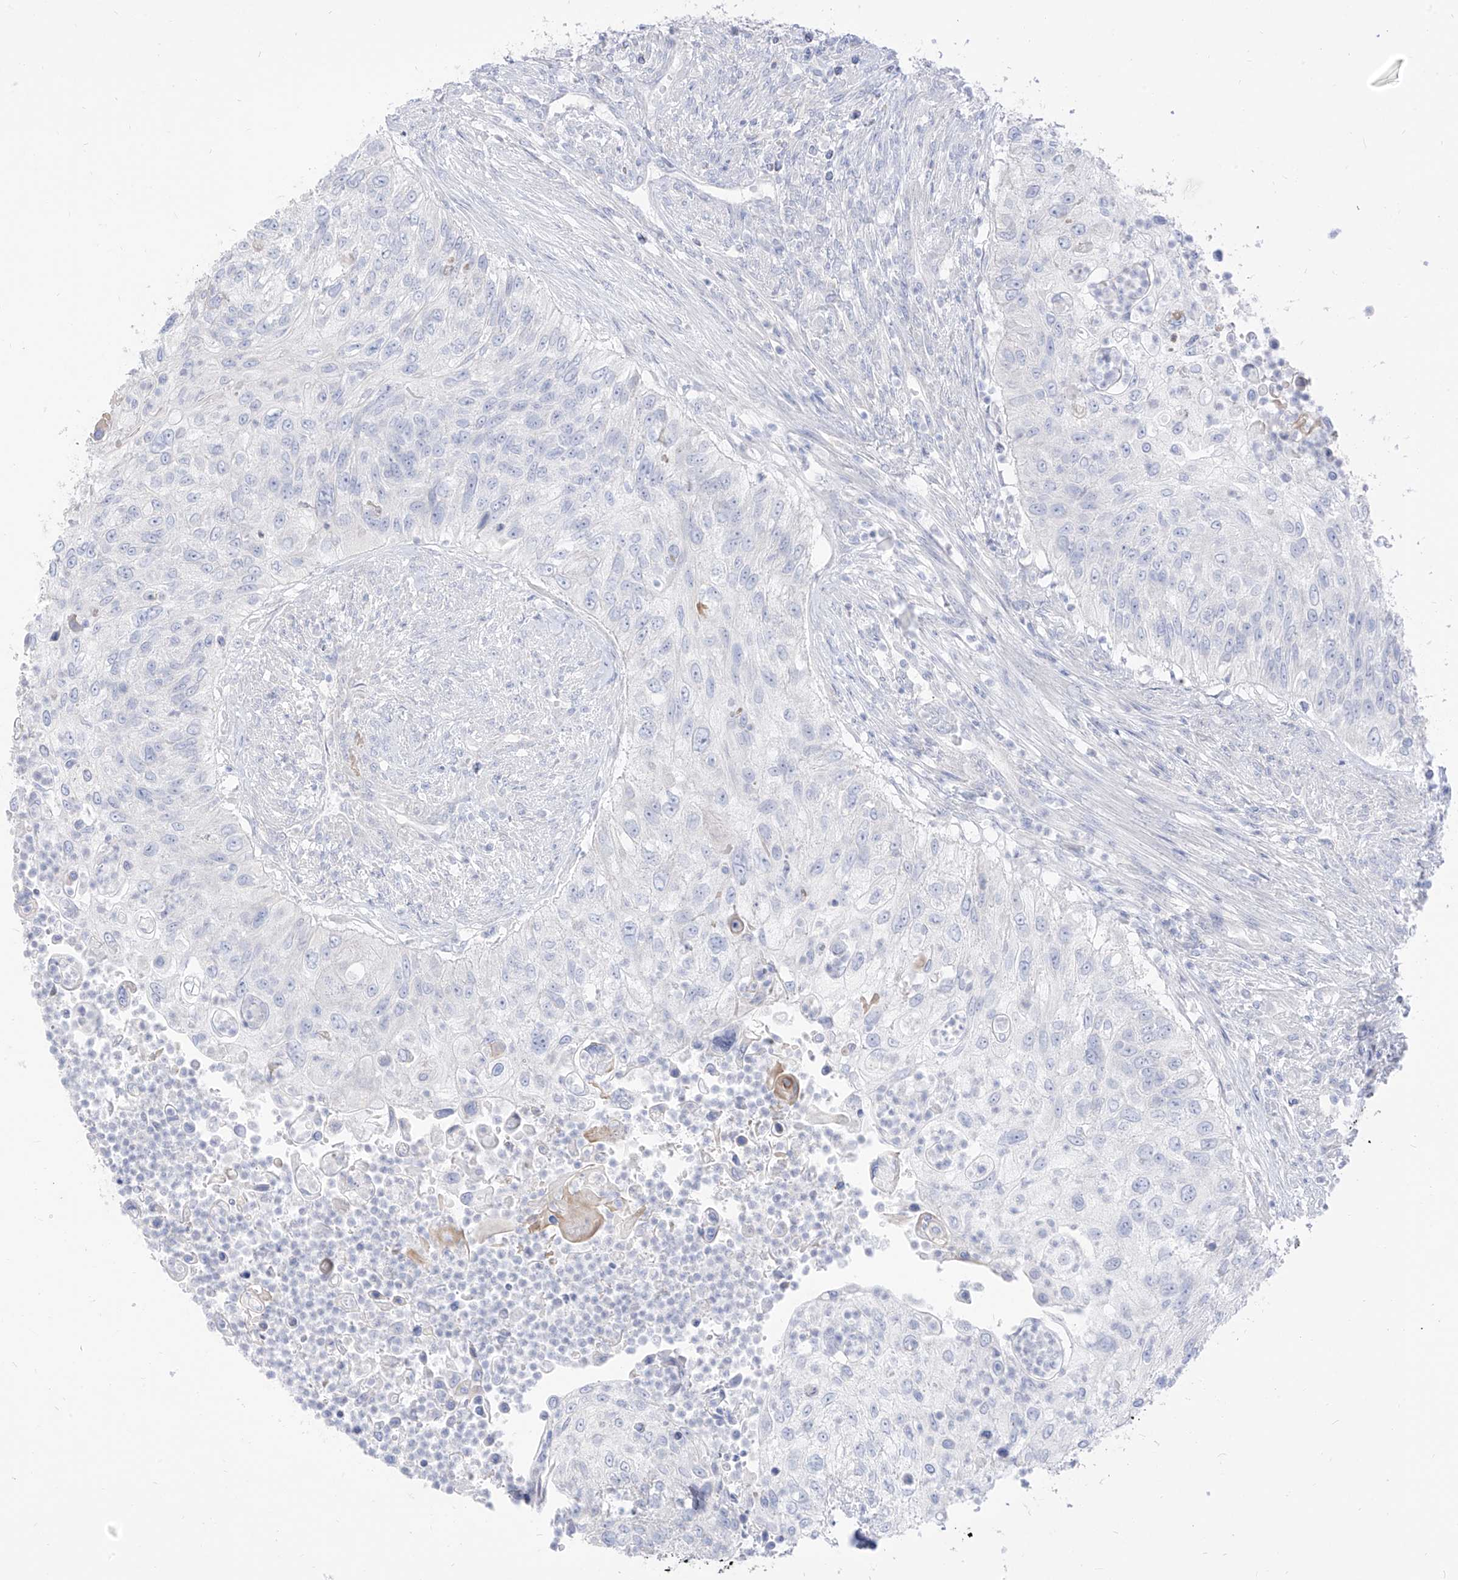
{"staining": {"intensity": "negative", "quantity": "none", "location": "none"}, "tissue": "urothelial cancer", "cell_type": "Tumor cells", "image_type": "cancer", "snomed": [{"axis": "morphology", "description": "Urothelial carcinoma, High grade"}, {"axis": "topography", "description": "Urinary bladder"}], "caption": "Micrograph shows no significant protein positivity in tumor cells of urothelial cancer.", "gene": "ARHGEF40", "patient": {"sex": "female", "age": 60}}